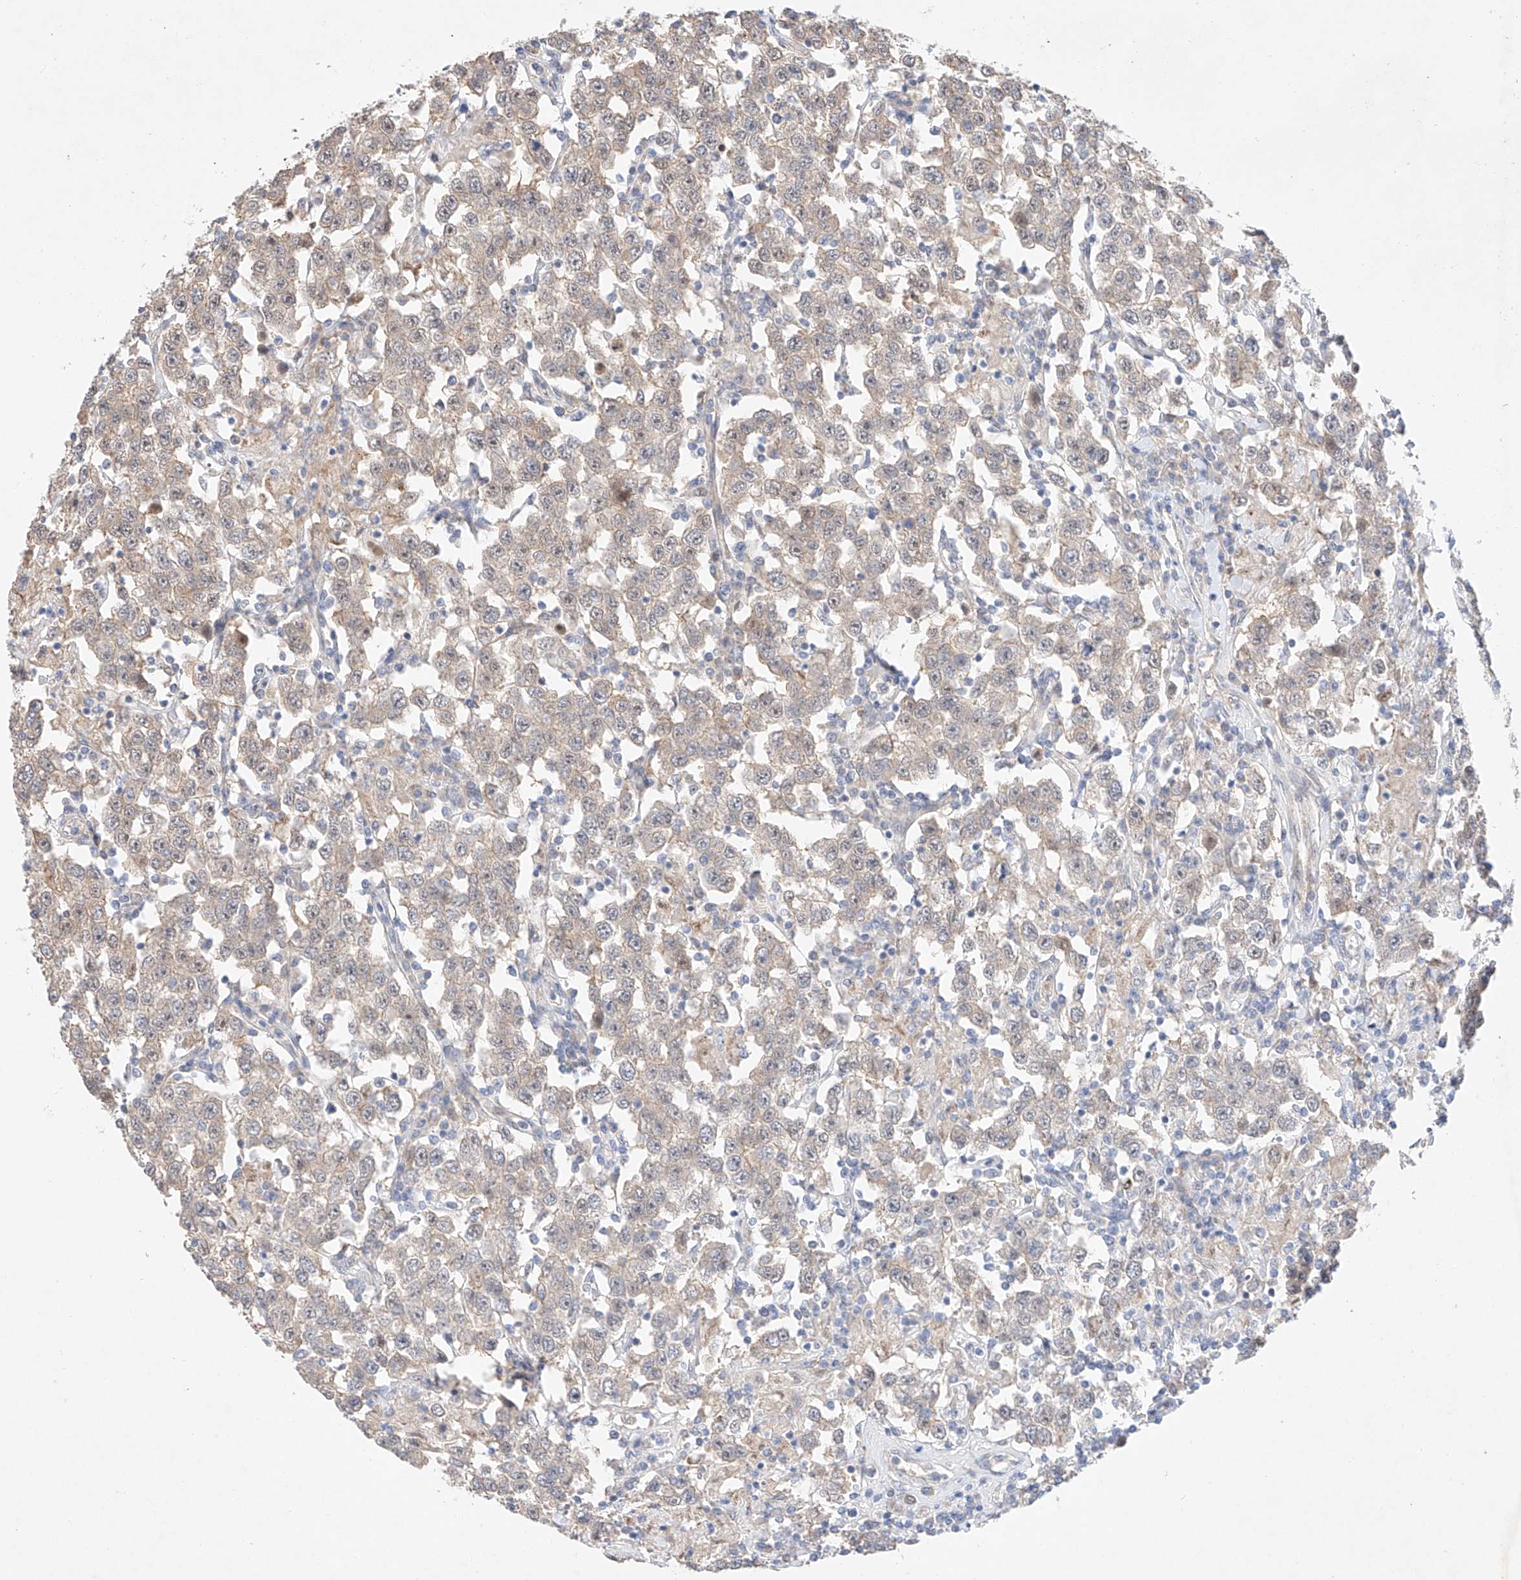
{"staining": {"intensity": "weak", "quantity": "<25%", "location": "cytoplasmic/membranous"}, "tissue": "testis cancer", "cell_type": "Tumor cells", "image_type": "cancer", "snomed": [{"axis": "morphology", "description": "Seminoma, NOS"}, {"axis": "topography", "description": "Testis"}], "caption": "Tumor cells are negative for brown protein staining in testis seminoma.", "gene": "IL22RA2", "patient": {"sex": "male", "age": 41}}